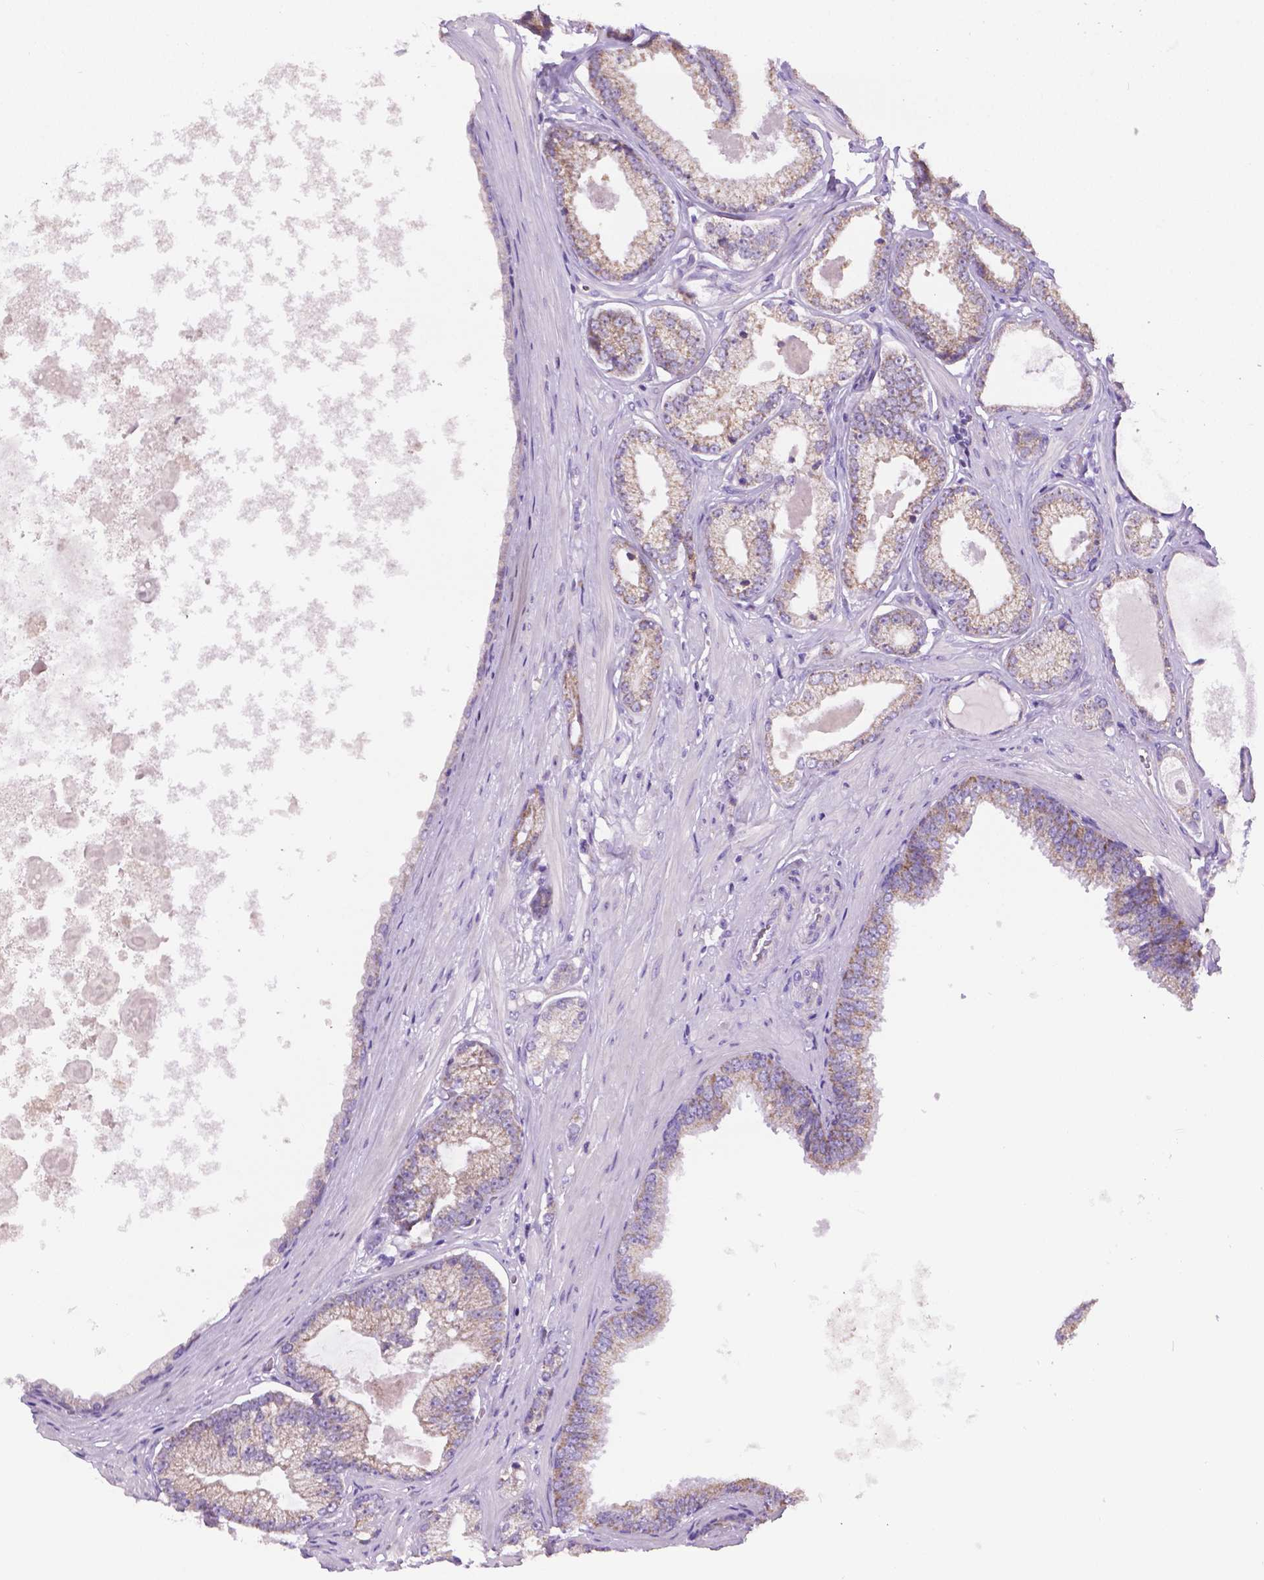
{"staining": {"intensity": "weak", "quantity": "25%-75%", "location": "cytoplasmic/membranous"}, "tissue": "prostate cancer", "cell_type": "Tumor cells", "image_type": "cancer", "snomed": [{"axis": "morphology", "description": "Adenocarcinoma, Low grade"}, {"axis": "topography", "description": "Prostate"}], "caption": "Prostate adenocarcinoma (low-grade) tissue exhibits weak cytoplasmic/membranous expression in approximately 25%-75% of tumor cells, visualized by immunohistochemistry. Nuclei are stained in blue.", "gene": "CSPG5", "patient": {"sex": "male", "age": 64}}